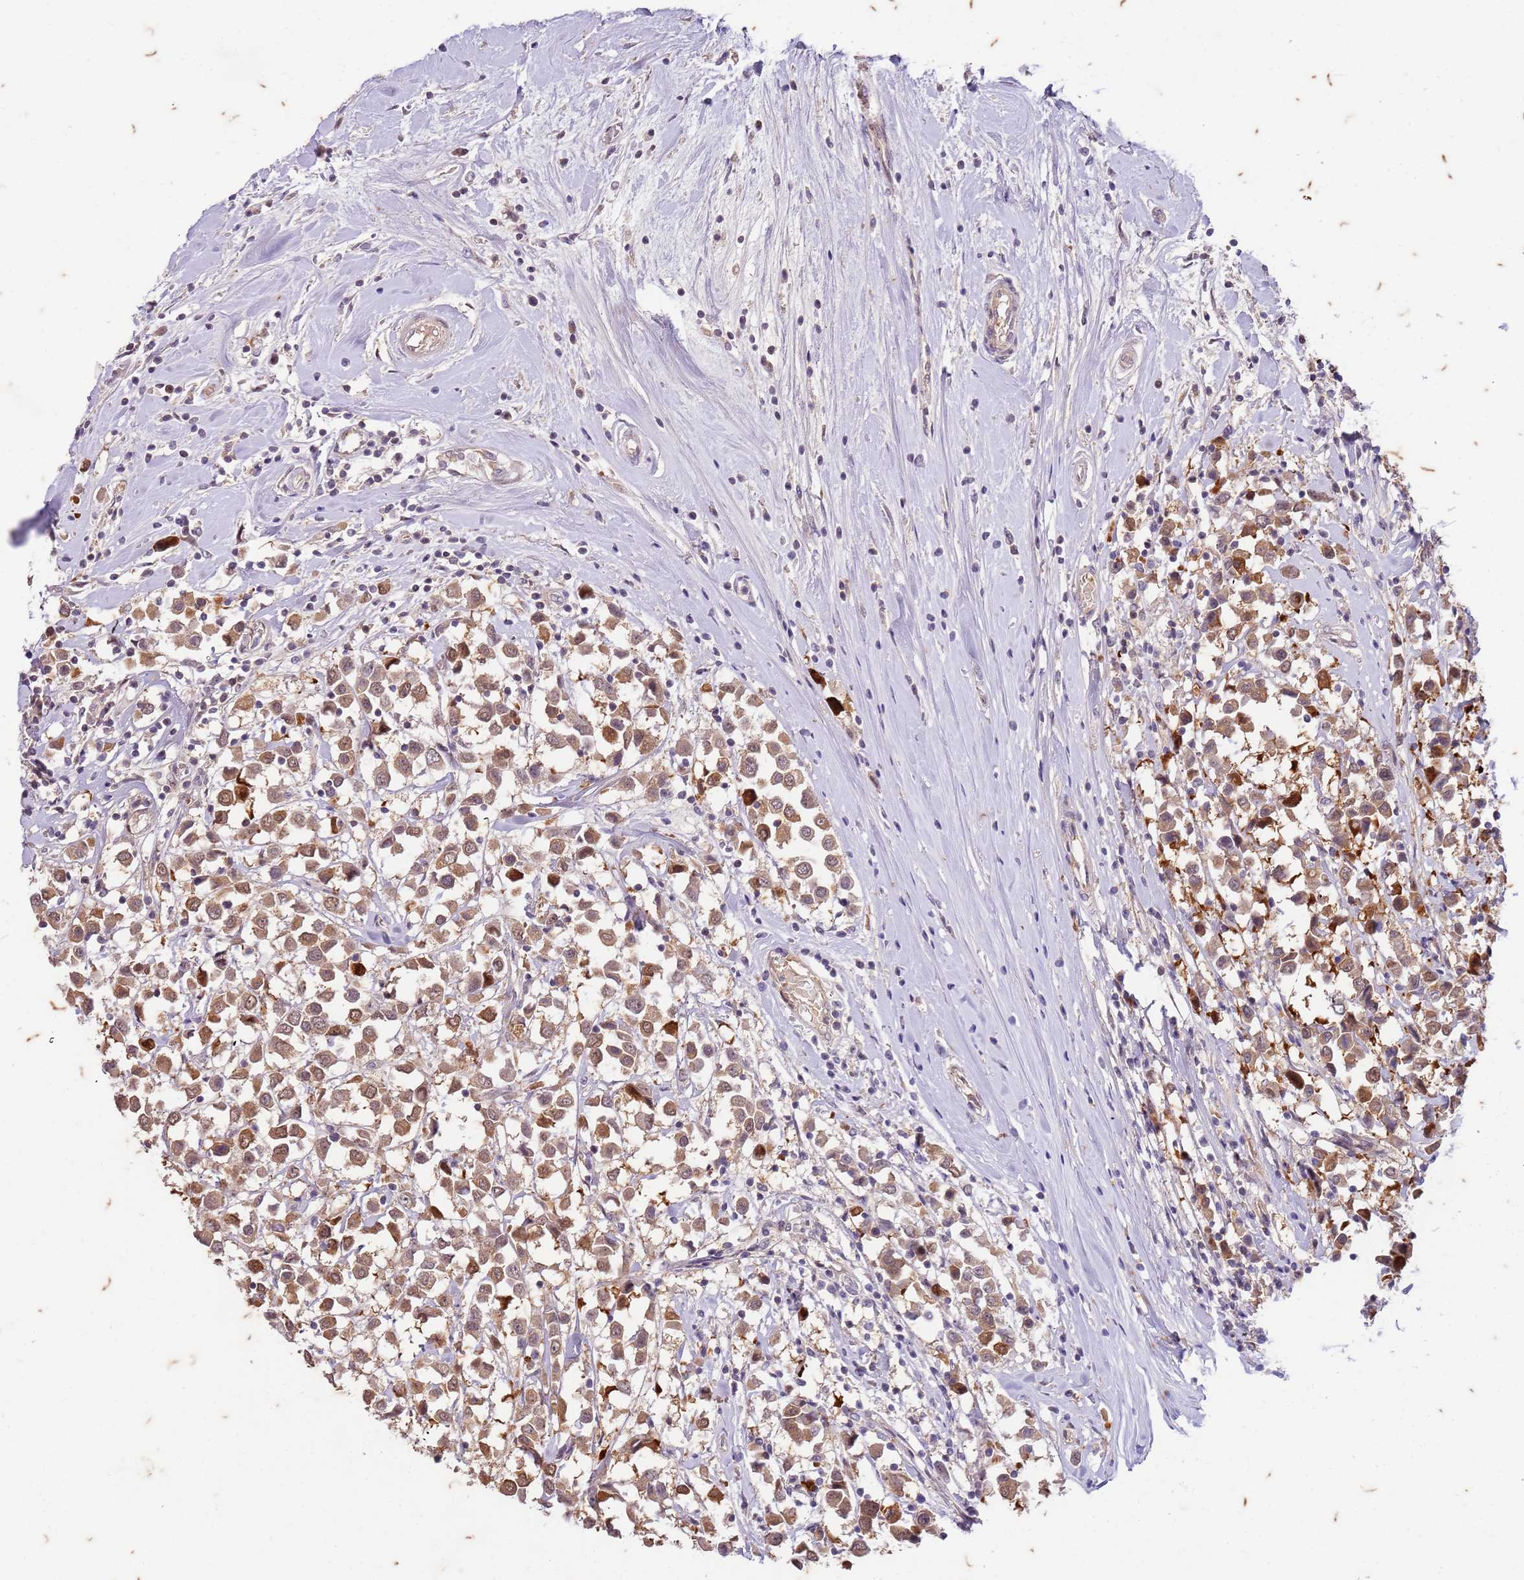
{"staining": {"intensity": "moderate", "quantity": ">75%", "location": "cytoplasmic/membranous,nuclear"}, "tissue": "breast cancer", "cell_type": "Tumor cells", "image_type": "cancer", "snomed": [{"axis": "morphology", "description": "Duct carcinoma"}, {"axis": "topography", "description": "Breast"}], "caption": "Human breast intraductal carcinoma stained for a protein (brown) displays moderate cytoplasmic/membranous and nuclear positive positivity in about >75% of tumor cells.", "gene": "RAPGEF3", "patient": {"sex": "female", "age": 61}}